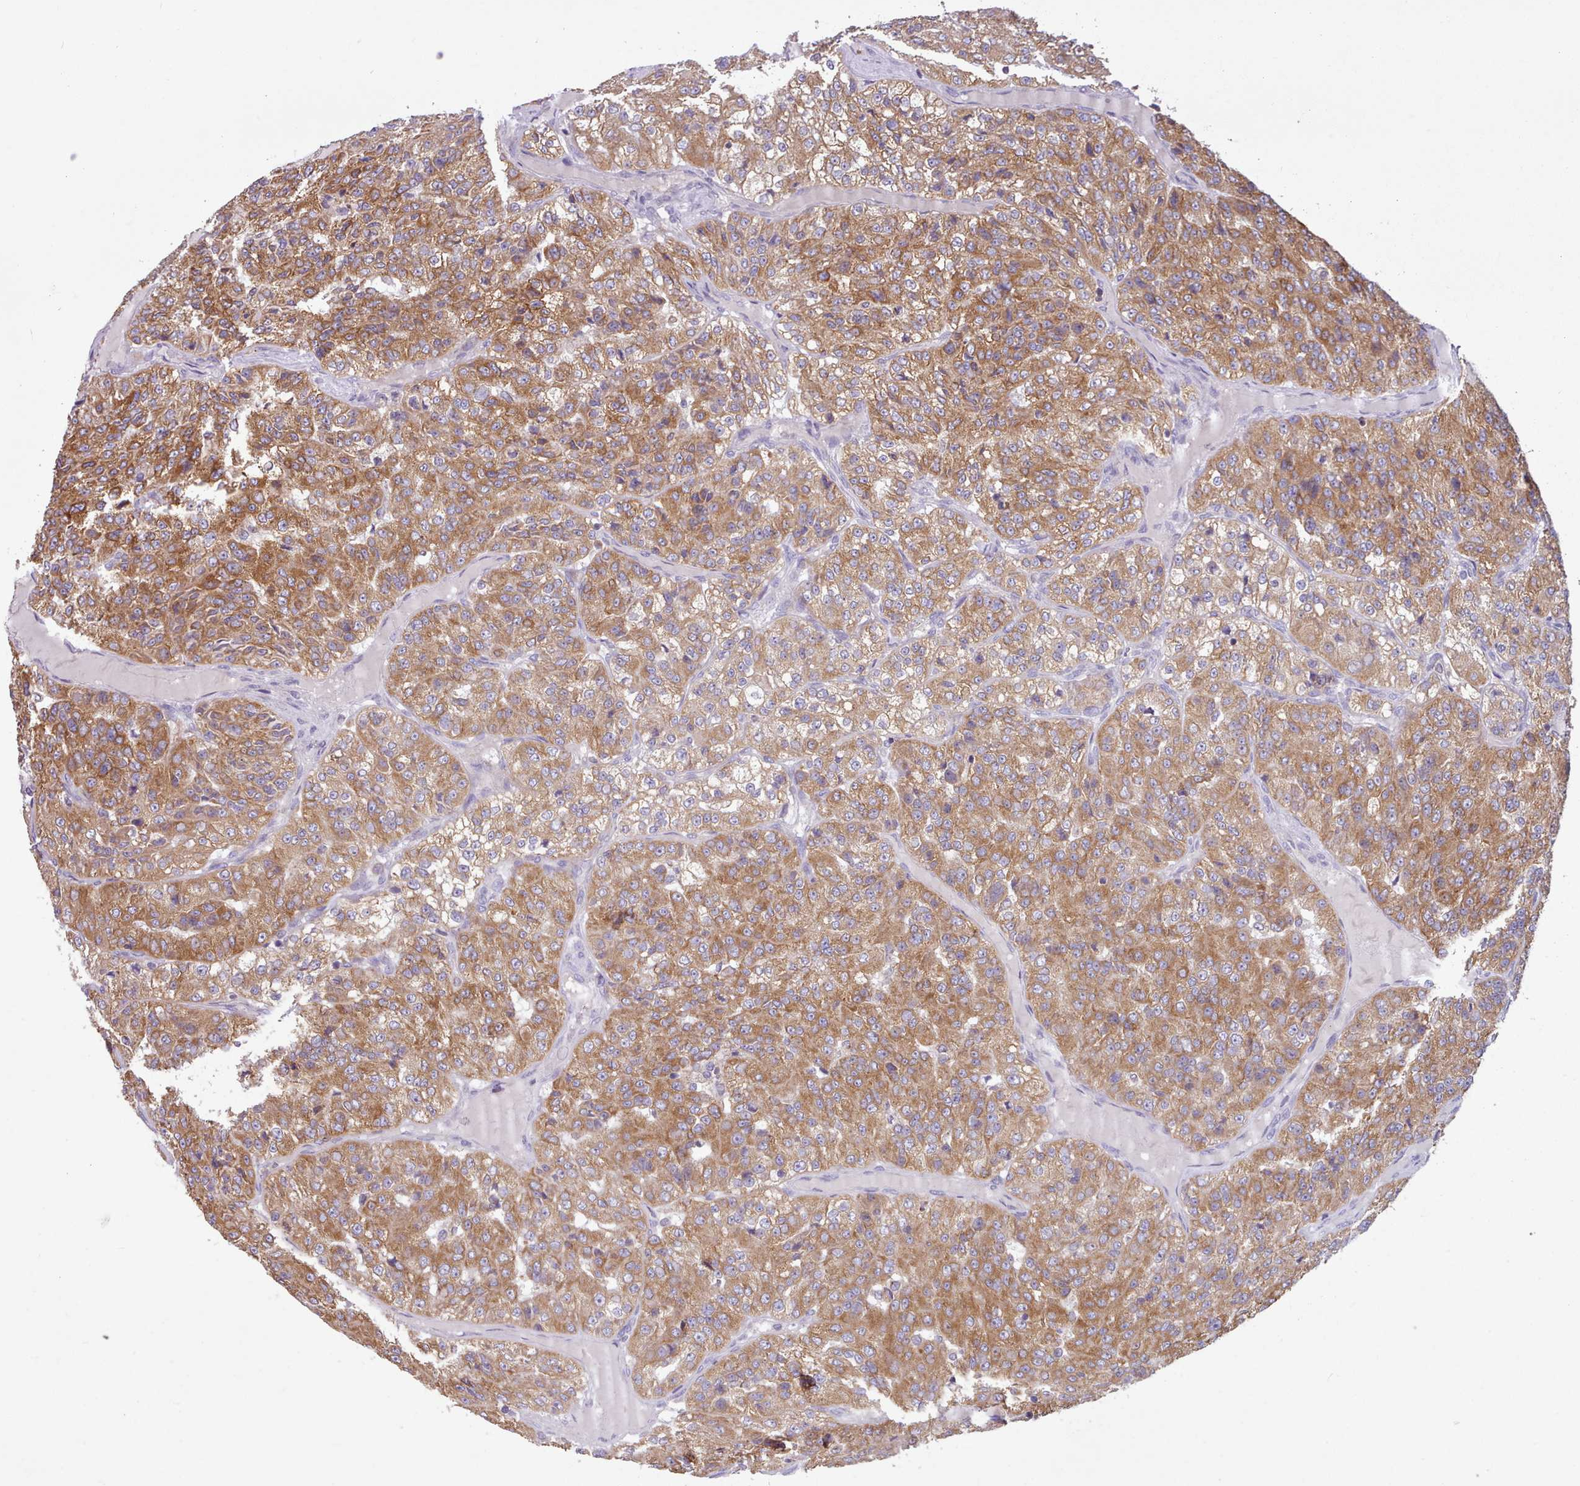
{"staining": {"intensity": "moderate", "quantity": ">75%", "location": "cytoplasmic/membranous"}, "tissue": "renal cancer", "cell_type": "Tumor cells", "image_type": "cancer", "snomed": [{"axis": "morphology", "description": "Adenocarcinoma, NOS"}, {"axis": "topography", "description": "Kidney"}], "caption": "A micrograph of renal cancer stained for a protein demonstrates moderate cytoplasmic/membranous brown staining in tumor cells.", "gene": "CRYBG1", "patient": {"sex": "female", "age": 63}}